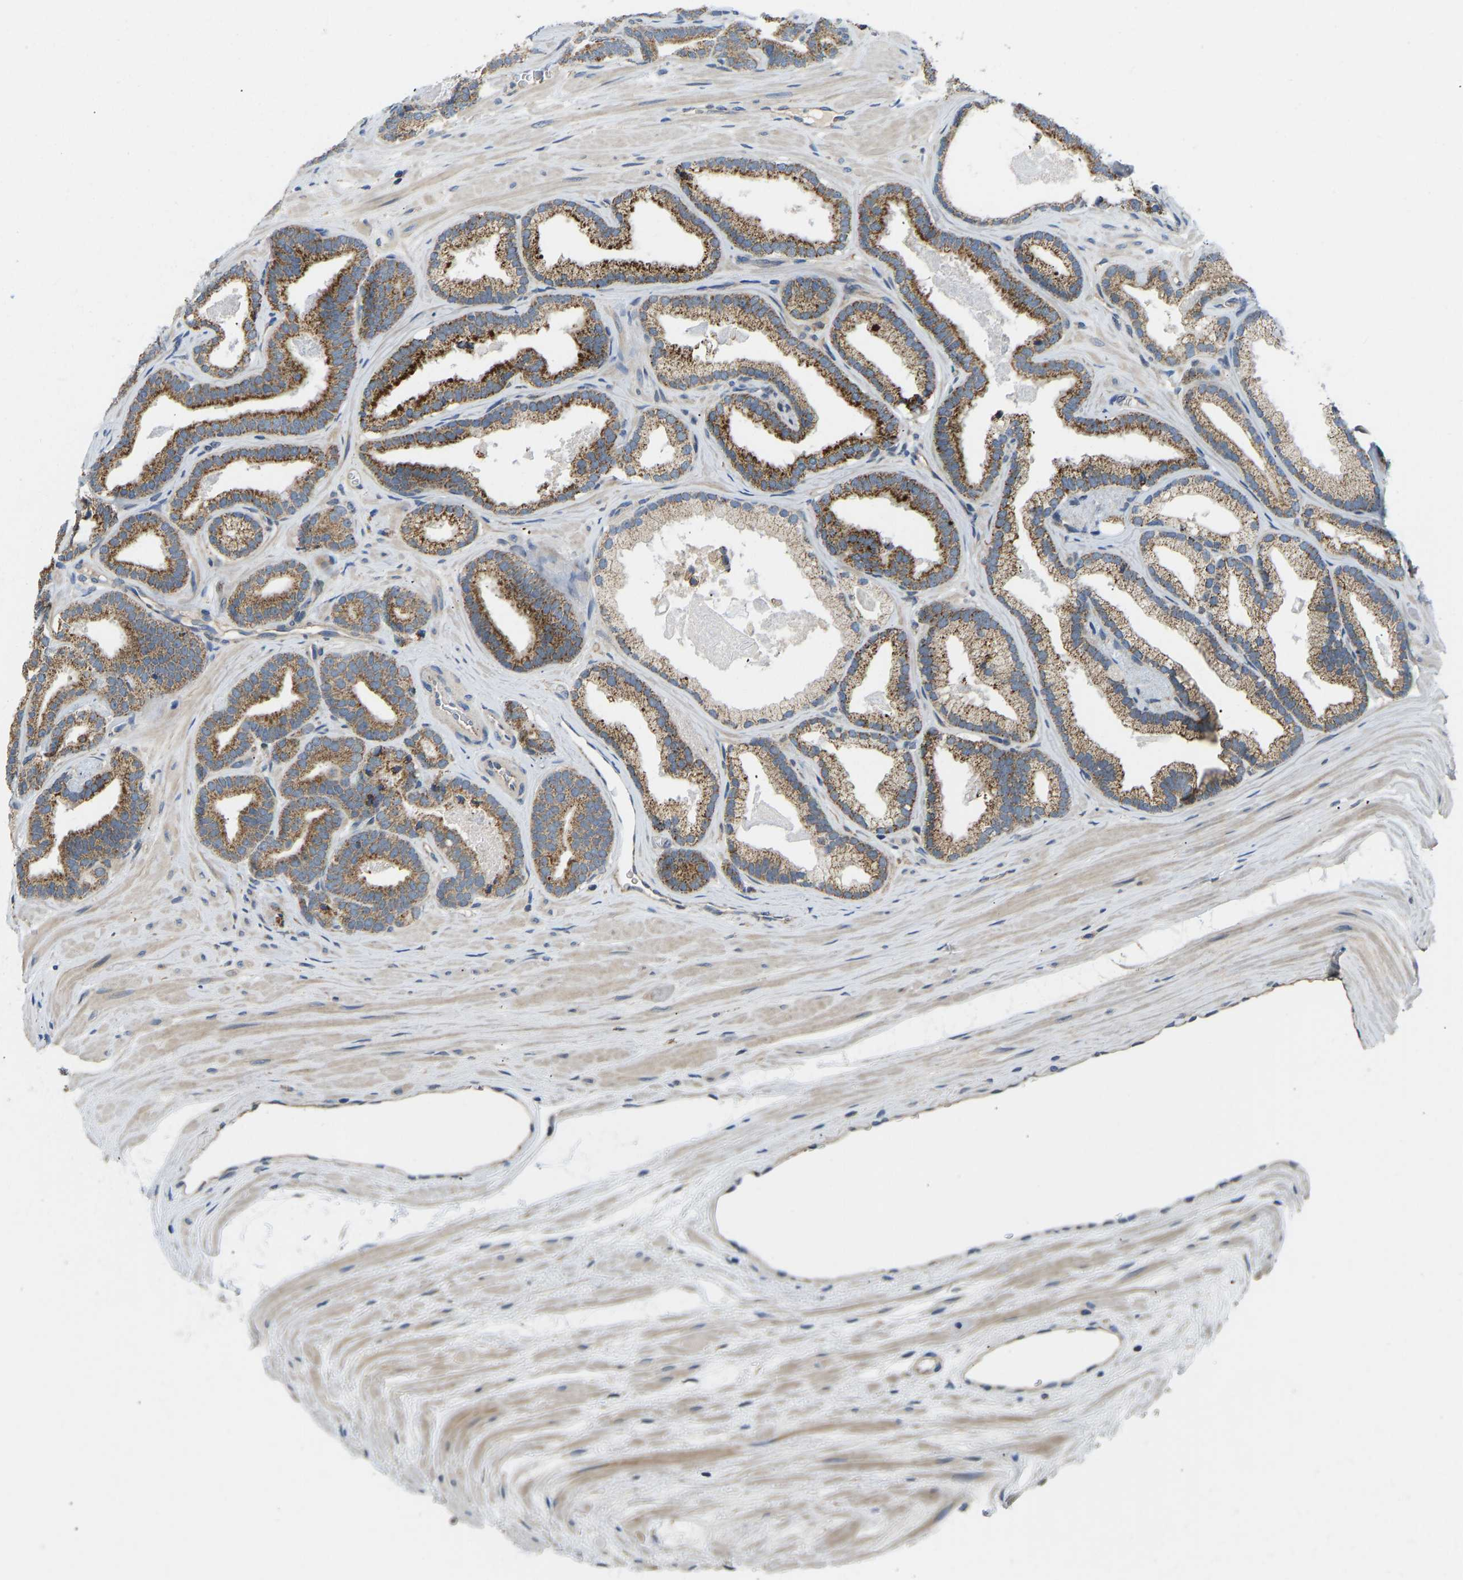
{"staining": {"intensity": "moderate", "quantity": ">75%", "location": "cytoplasmic/membranous"}, "tissue": "prostate cancer", "cell_type": "Tumor cells", "image_type": "cancer", "snomed": [{"axis": "morphology", "description": "Adenocarcinoma, High grade"}, {"axis": "topography", "description": "Prostate"}], "caption": "IHC of high-grade adenocarcinoma (prostate) reveals medium levels of moderate cytoplasmic/membranous positivity in approximately >75% of tumor cells. Immunohistochemistry stains the protein of interest in brown and the nuclei are stained blue.", "gene": "RBP1", "patient": {"sex": "male", "age": 60}}